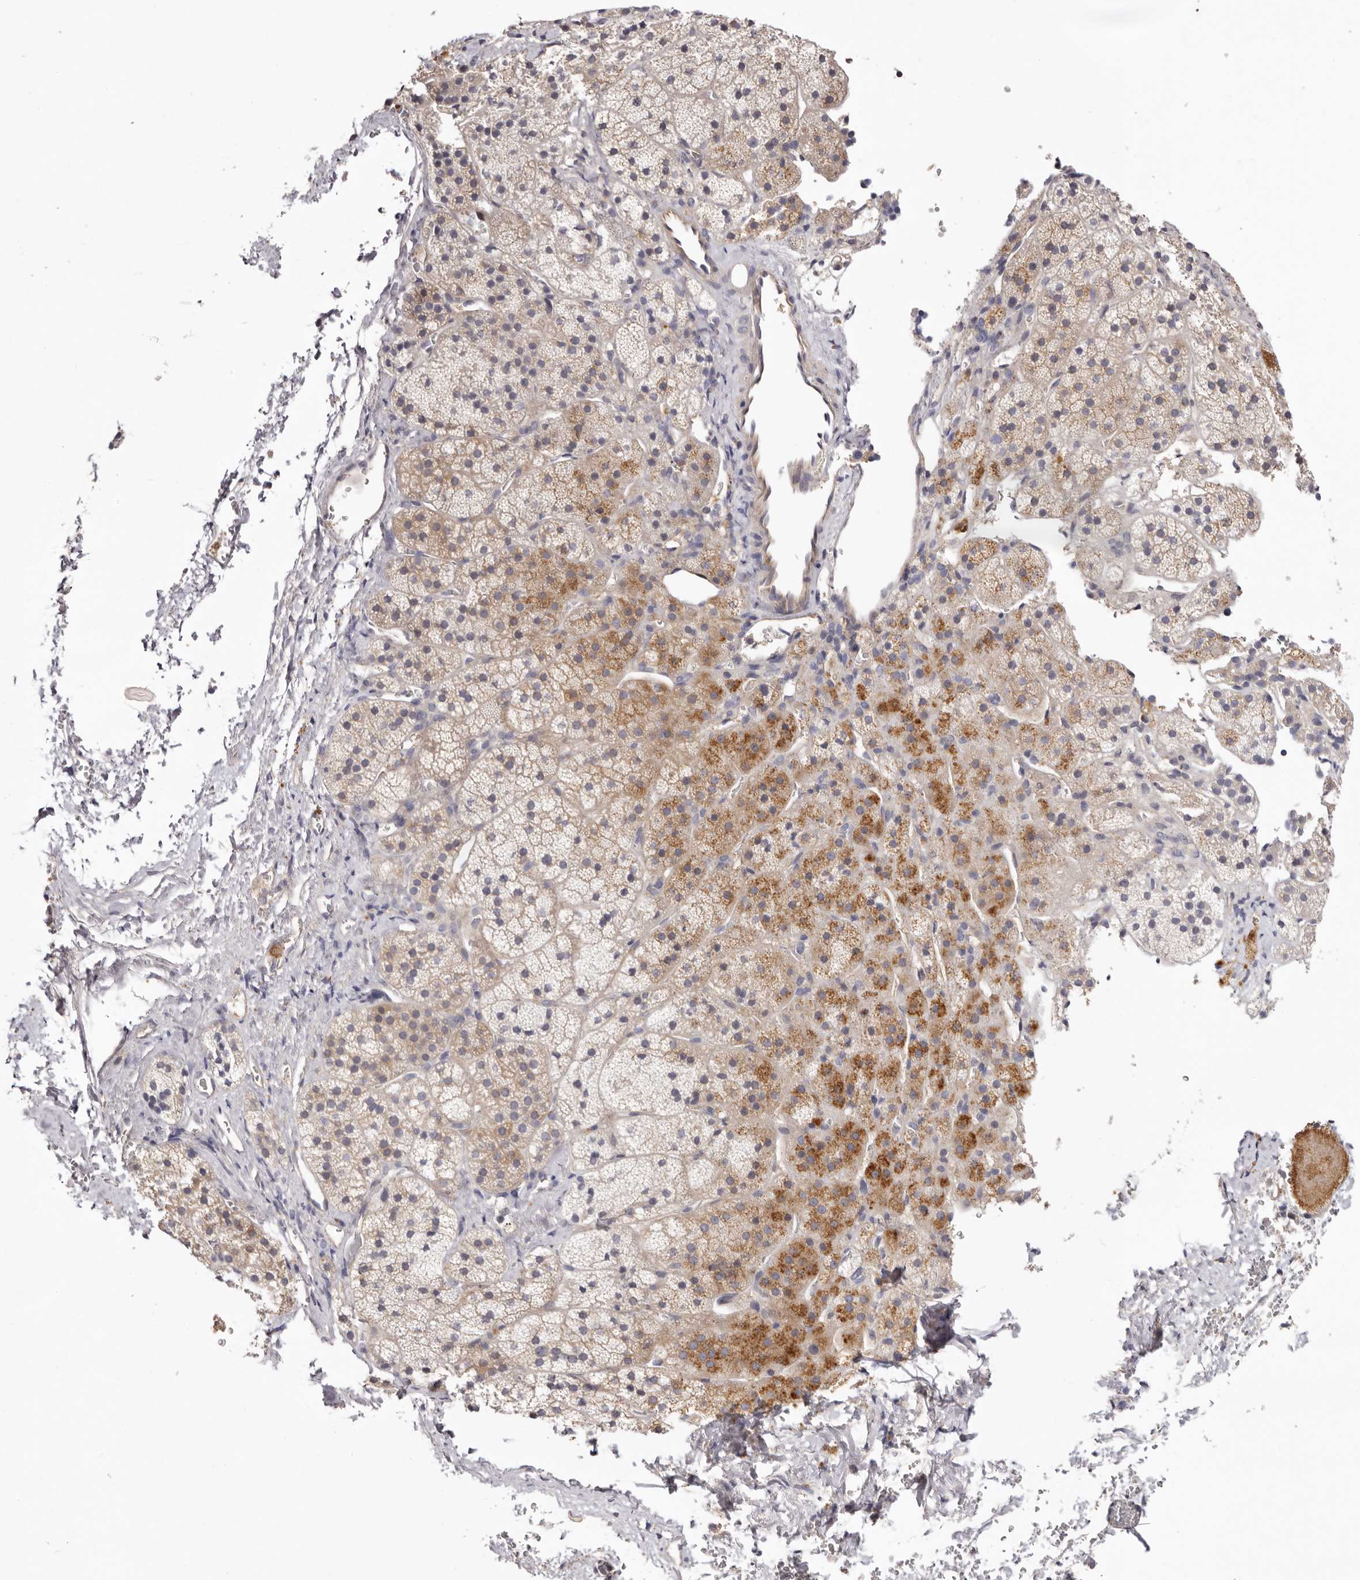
{"staining": {"intensity": "moderate", "quantity": "25%-75%", "location": "cytoplasmic/membranous"}, "tissue": "adrenal gland", "cell_type": "Glandular cells", "image_type": "normal", "snomed": [{"axis": "morphology", "description": "Normal tissue, NOS"}, {"axis": "topography", "description": "Adrenal gland"}], "caption": "IHC of unremarkable human adrenal gland demonstrates medium levels of moderate cytoplasmic/membranous staining in approximately 25%-75% of glandular cells.", "gene": "STK16", "patient": {"sex": "female", "age": 44}}